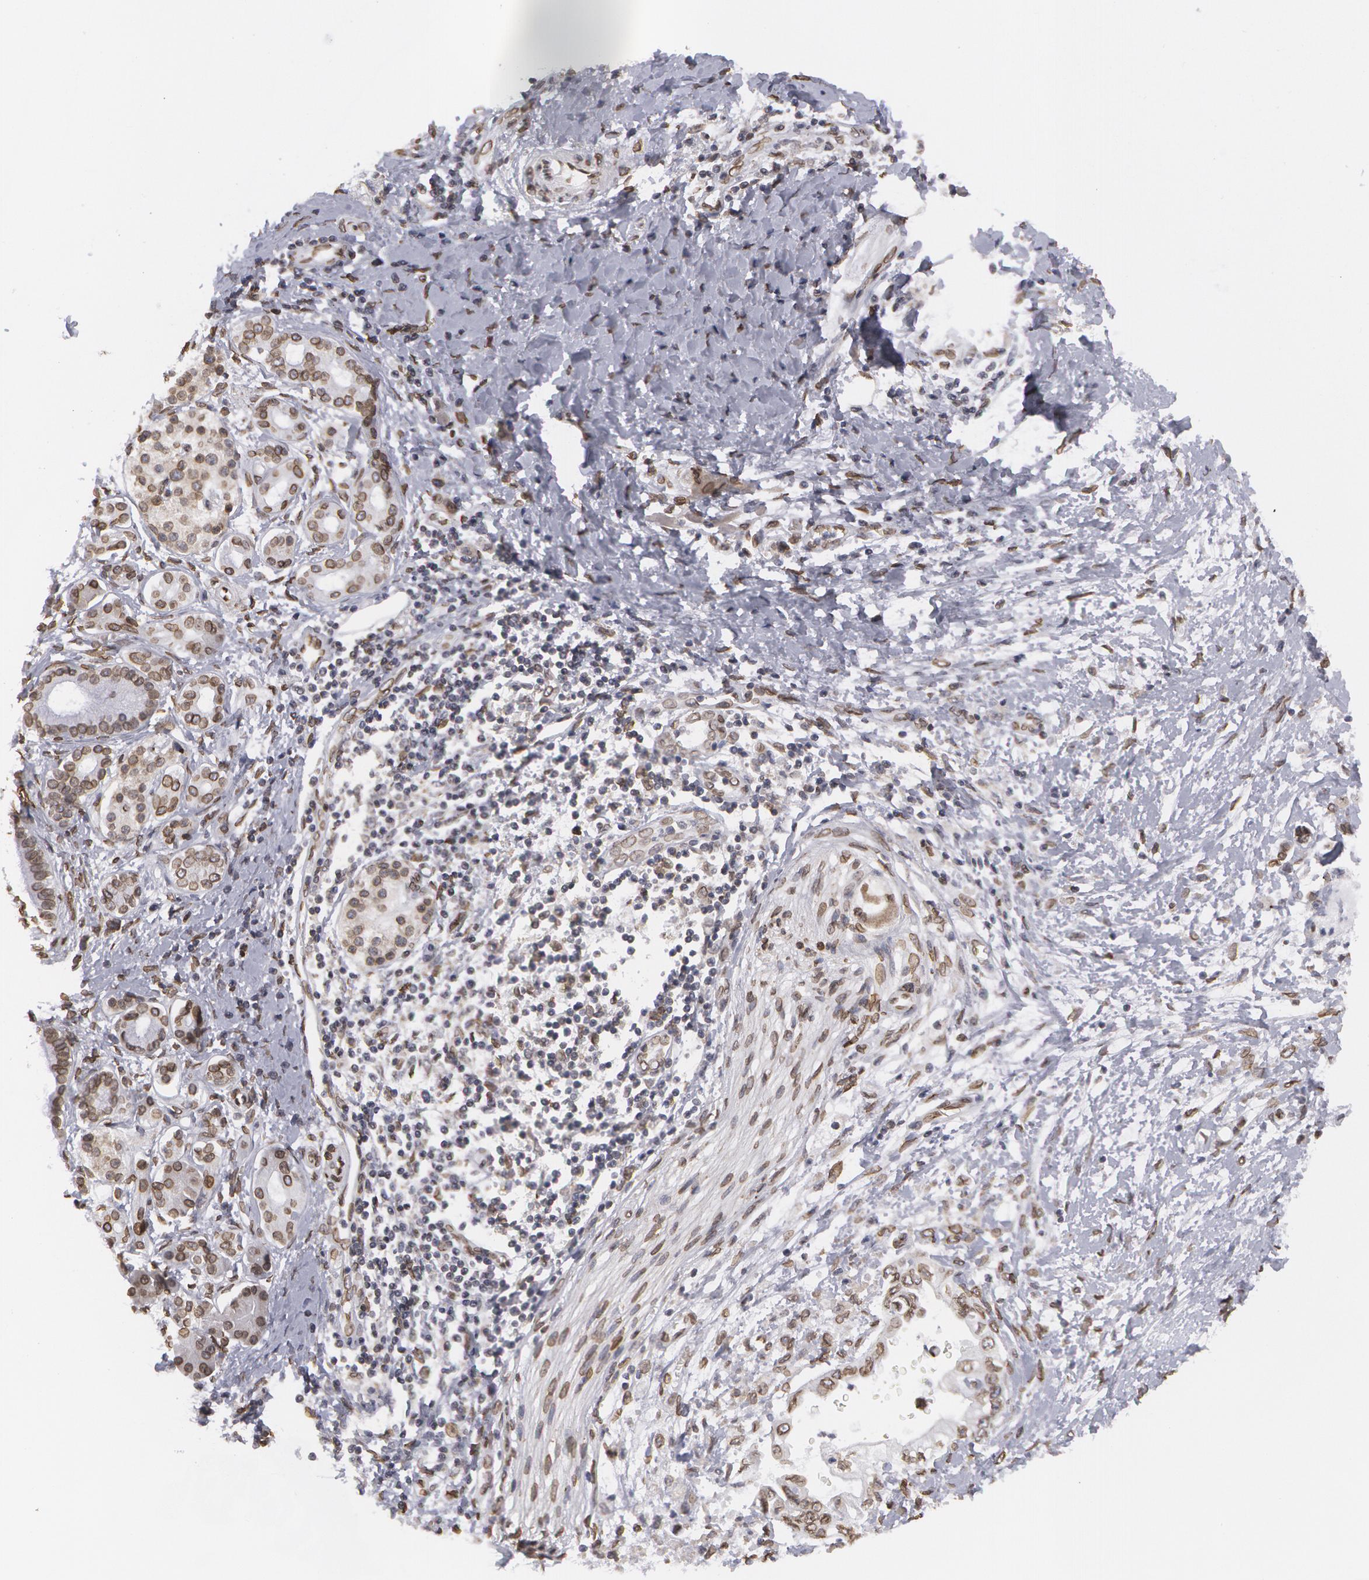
{"staining": {"intensity": "moderate", "quantity": "25%-75%", "location": "nuclear"}, "tissue": "pancreatic cancer", "cell_type": "Tumor cells", "image_type": "cancer", "snomed": [{"axis": "morphology", "description": "Adenocarcinoma, NOS"}, {"axis": "topography", "description": "Pancreas"}], "caption": "Protein staining by immunohistochemistry (IHC) exhibits moderate nuclear expression in approximately 25%-75% of tumor cells in pancreatic cancer. (Brightfield microscopy of DAB IHC at high magnification).", "gene": "EMD", "patient": {"sex": "female", "age": 66}}